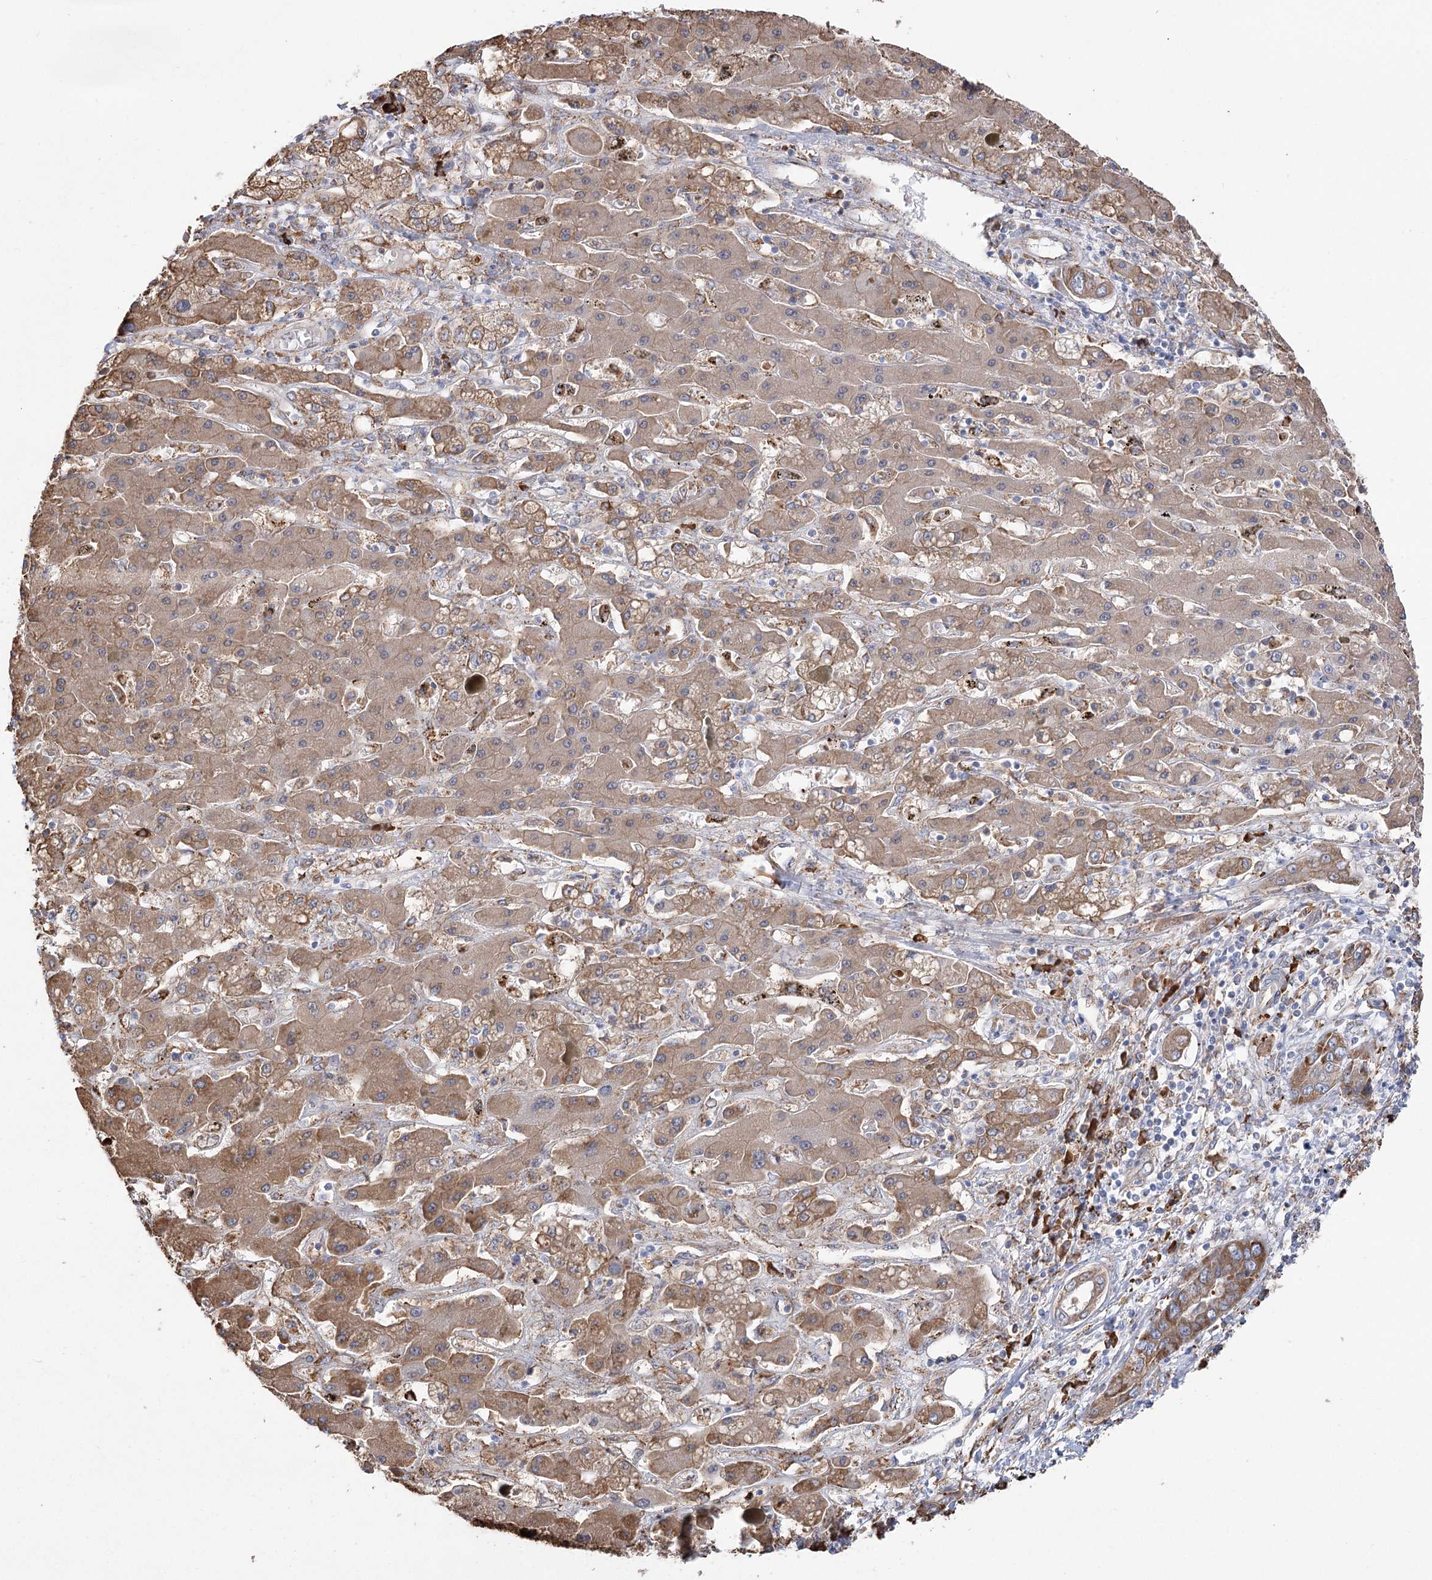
{"staining": {"intensity": "moderate", "quantity": ">75%", "location": "cytoplasmic/membranous"}, "tissue": "liver cancer", "cell_type": "Tumor cells", "image_type": "cancer", "snomed": [{"axis": "morphology", "description": "Cholangiocarcinoma"}, {"axis": "topography", "description": "Liver"}], "caption": "The histopathology image exhibits staining of liver cholangiocarcinoma, revealing moderate cytoplasmic/membranous protein staining (brown color) within tumor cells. The protein is stained brown, and the nuclei are stained in blue (DAB (3,3'-diaminobenzidine) IHC with brightfield microscopy, high magnification).", "gene": "METTL24", "patient": {"sex": "male", "age": 67}}